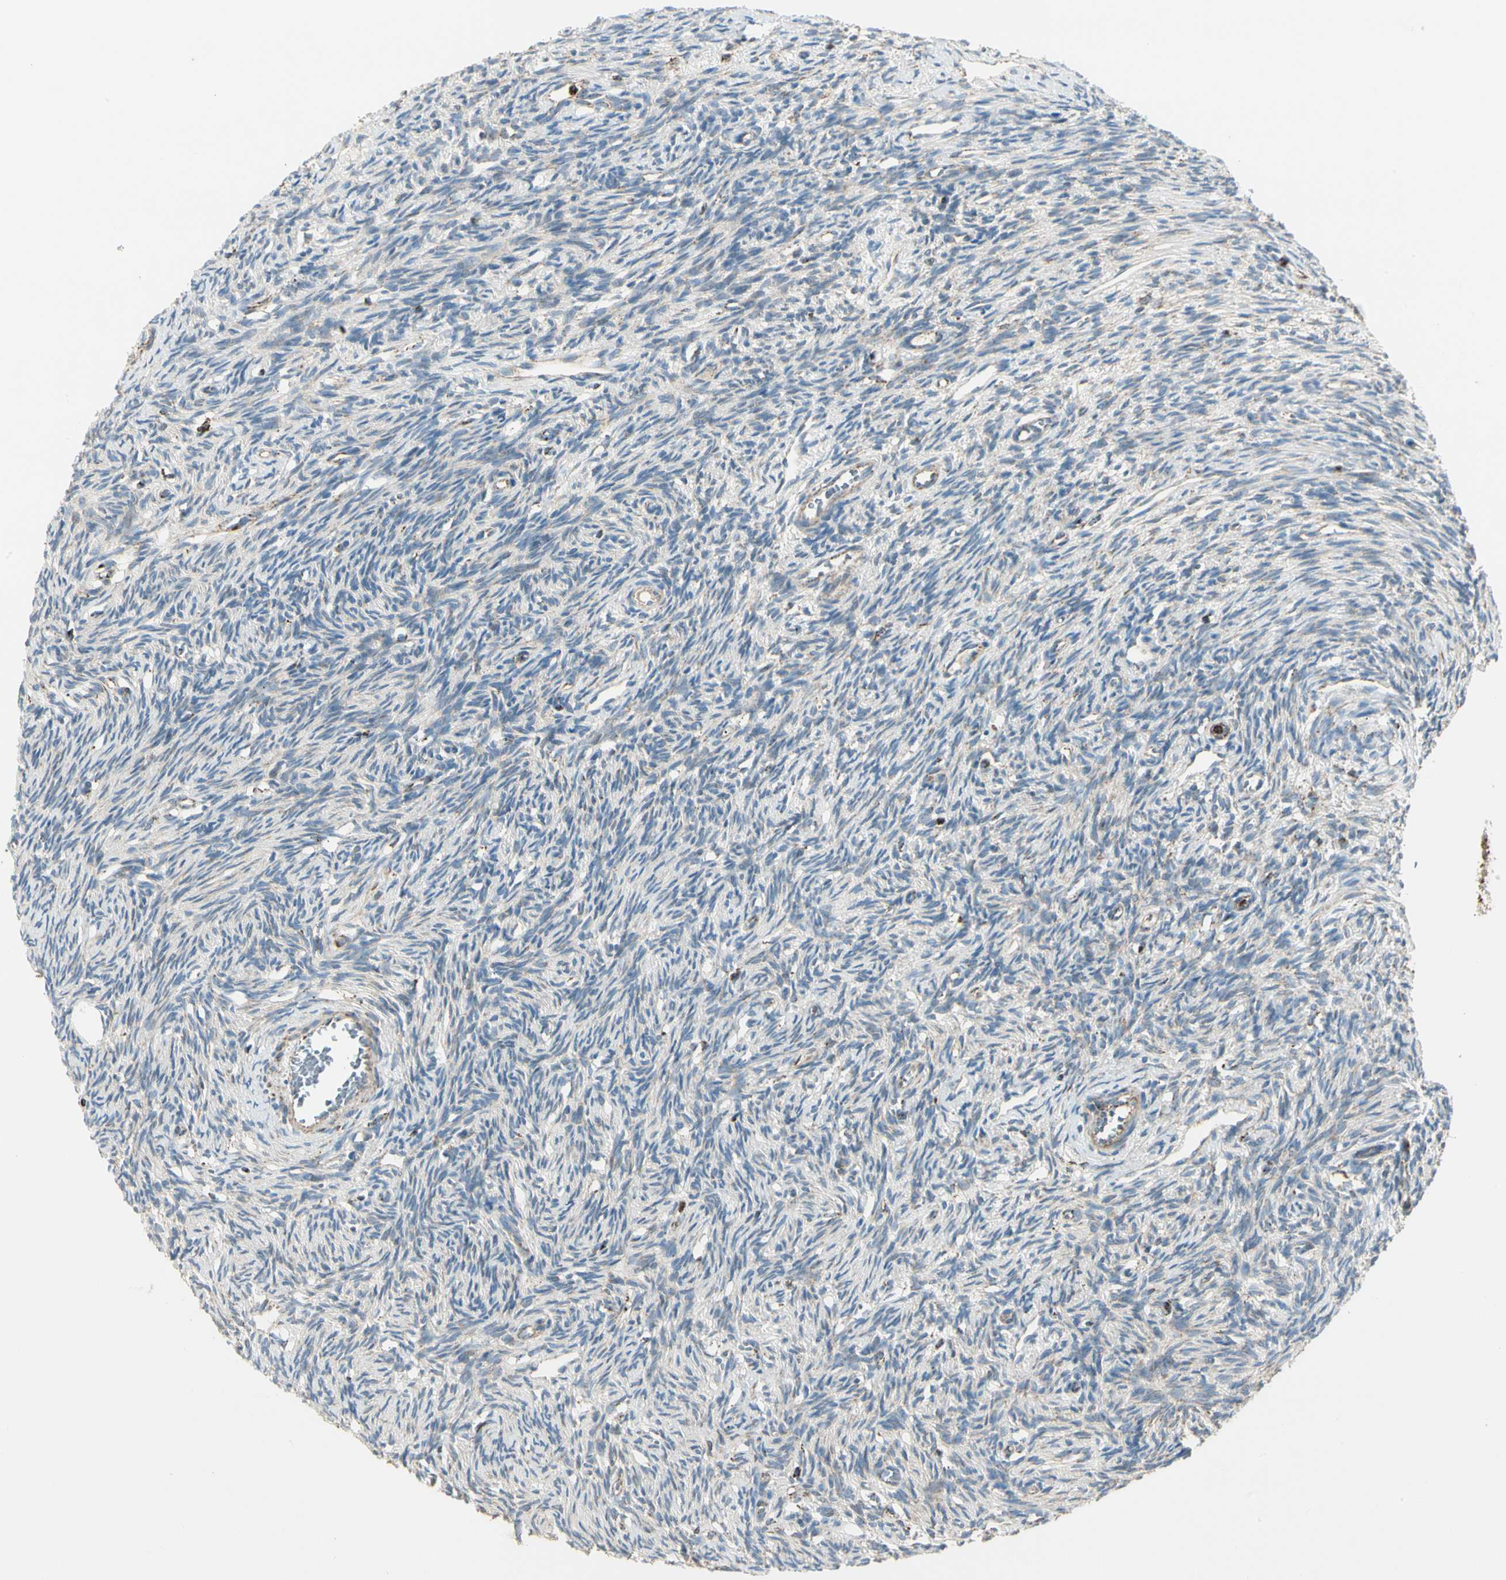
{"staining": {"intensity": "weak", "quantity": "25%-75%", "location": "cytoplasmic/membranous"}, "tissue": "ovary", "cell_type": "Ovarian stroma cells", "image_type": "normal", "snomed": [{"axis": "morphology", "description": "Normal tissue, NOS"}, {"axis": "topography", "description": "Ovary"}], "caption": "Ovarian stroma cells show low levels of weak cytoplasmic/membranous positivity in approximately 25%-75% of cells in unremarkable human ovary.", "gene": "ME2", "patient": {"sex": "female", "age": 33}}